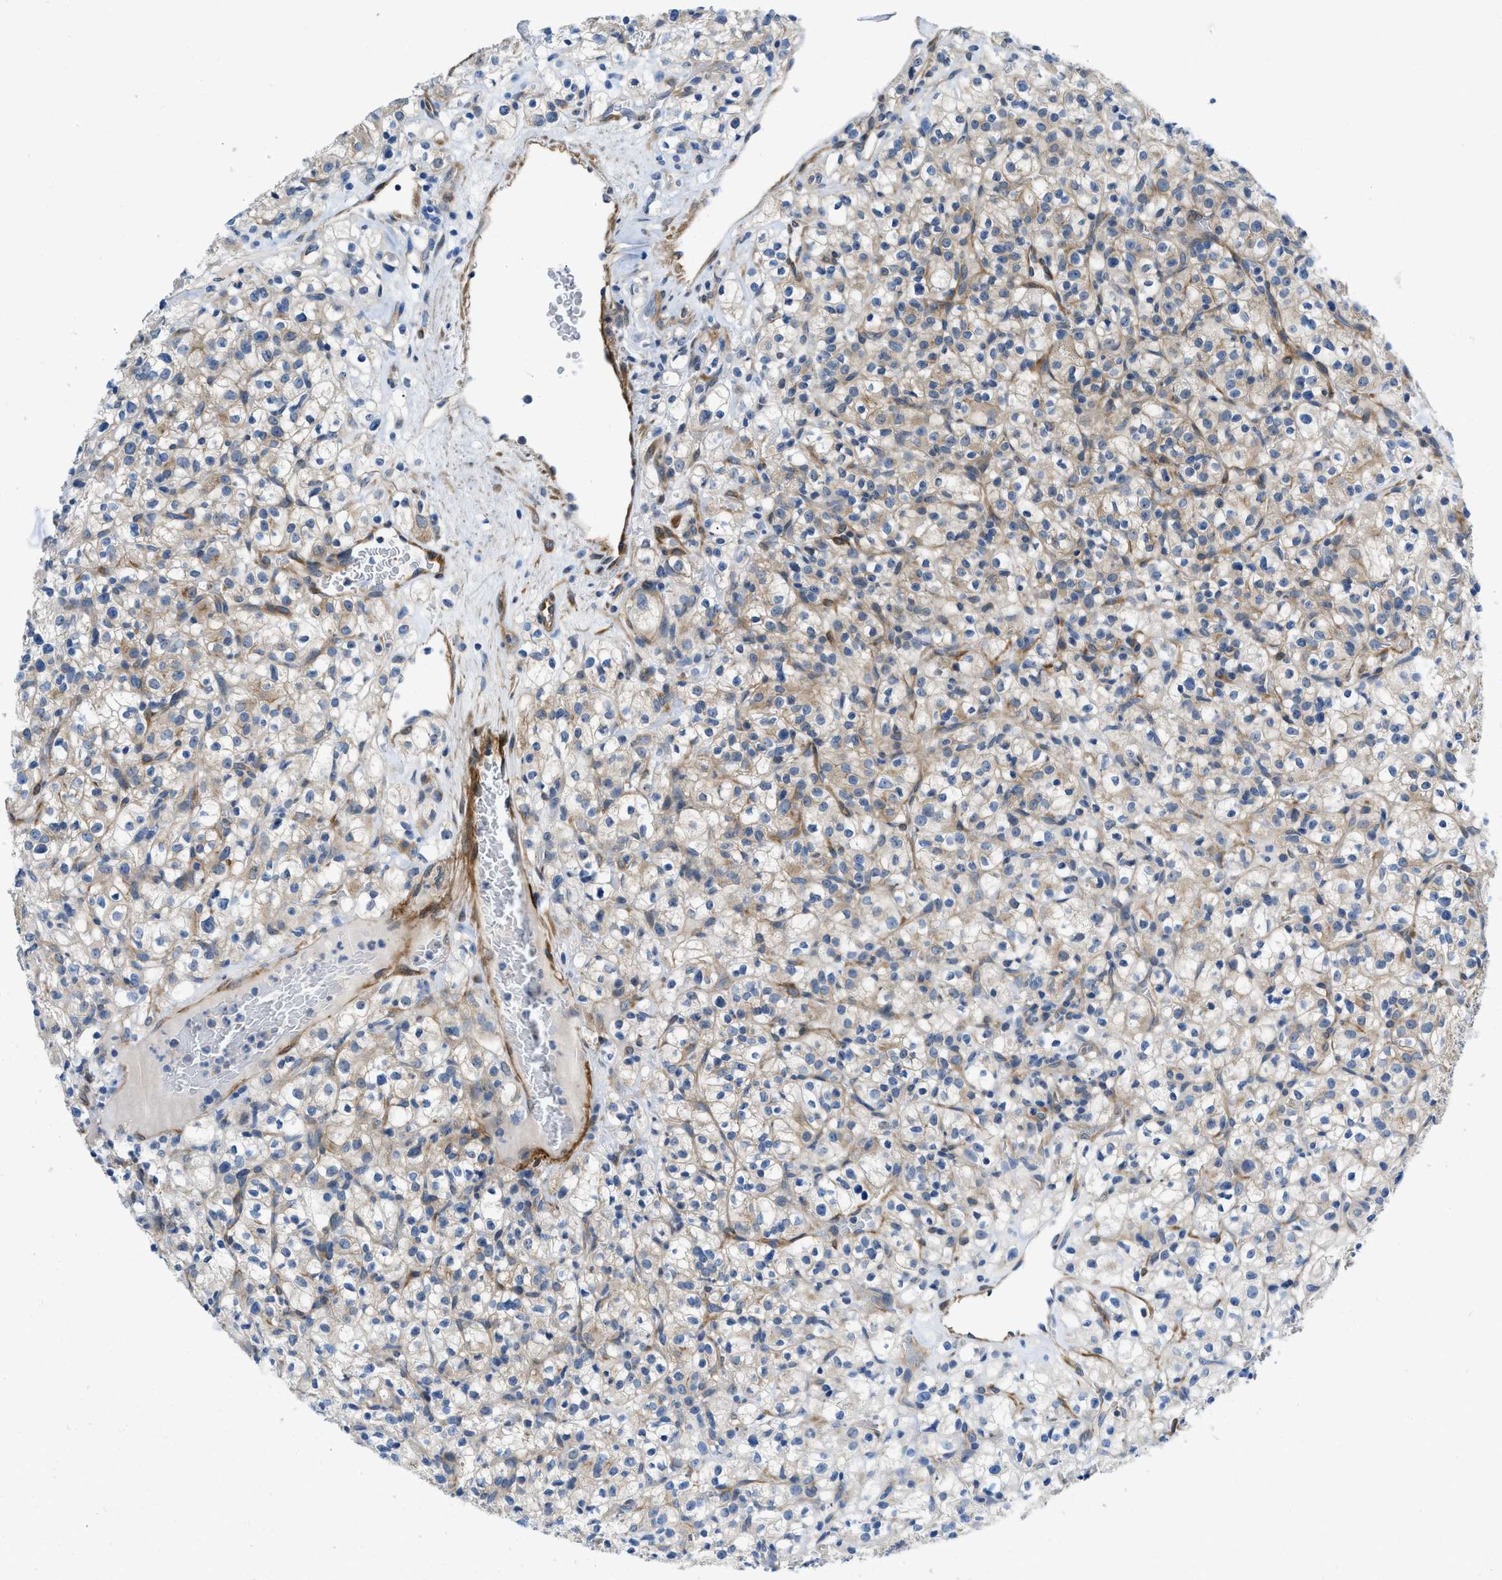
{"staining": {"intensity": "weak", "quantity": ">75%", "location": "cytoplasmic/membranous"}, "tissue": "renal cancer", "cell_type": "Tumor cells", "image_type": "cancer", "snomed": [{"axis": "morphology", "description": "Normal tissue, NOS"}, {"axis": "morphology", "description": "Adenocarcinoma, NOS"}, {"axis": "topography", "description": "Kidney"}], "caption": "Renal adenocarcinoma tissue displays weak cytoplasmic/membranous expression in about >75% of tumor cells The protein of interest is stained brown, and the nuclei are stained in blue (DAB IHC with brightfield microscopy, high magnification).", "gene": "PDLIM5", "patient": {"sex": "female", "age": 72}}